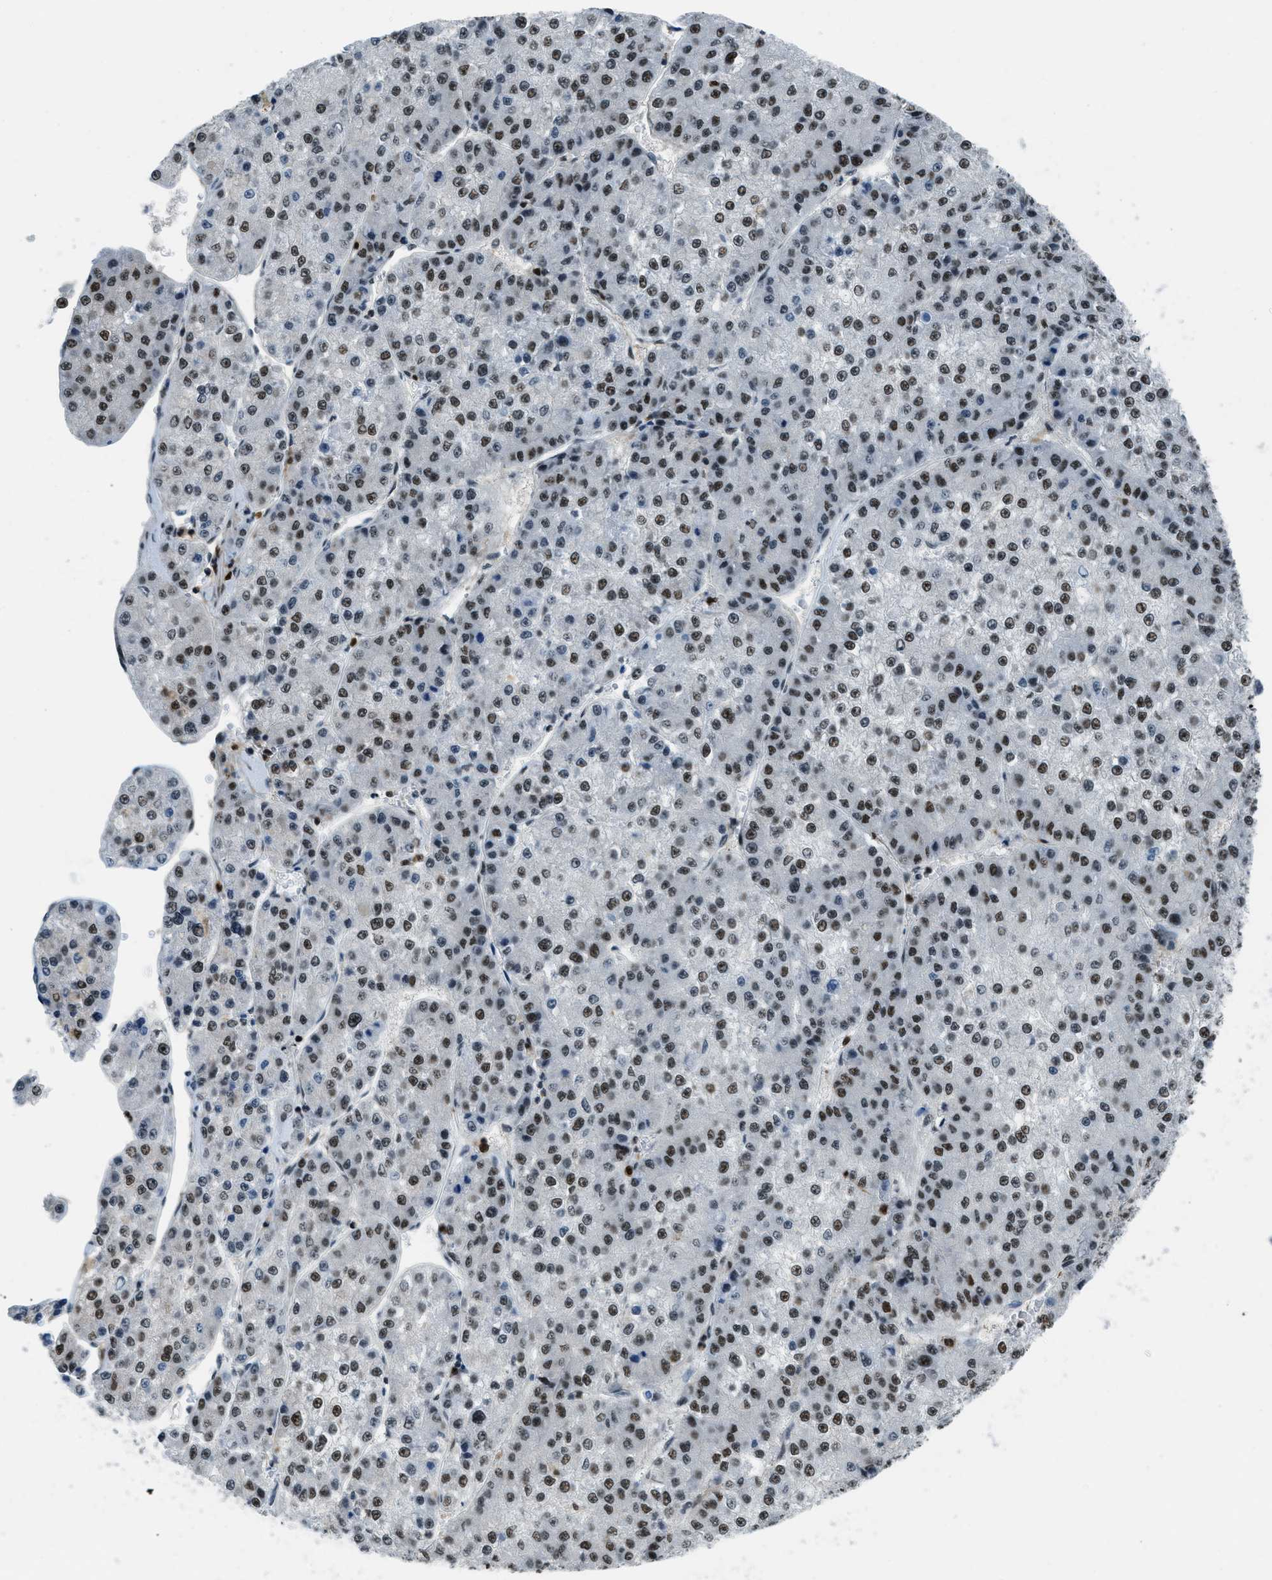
{"staining": {"intensity": "moderate", "quantity": ">75%", "location": "nuclear"}, "tissue": "liver cancer", "cell_type": "Tumor cells", "image_type": "cancer", "snomed": [{"axis": "morphology", "description": "Carcinoma, Hepatocellular, NOS"}, {"axis": "topography", "description": "Liver"}], "caption": "Moderate nuclear expression is seen in approximately >75% of tumor cells in liver cancer (hepatocellular carcinoma). Ihc stains the protein in brown and the nuclei are stained blue.", "gene": "OGFR", "patient": {"sex": "female", "age": 73}}